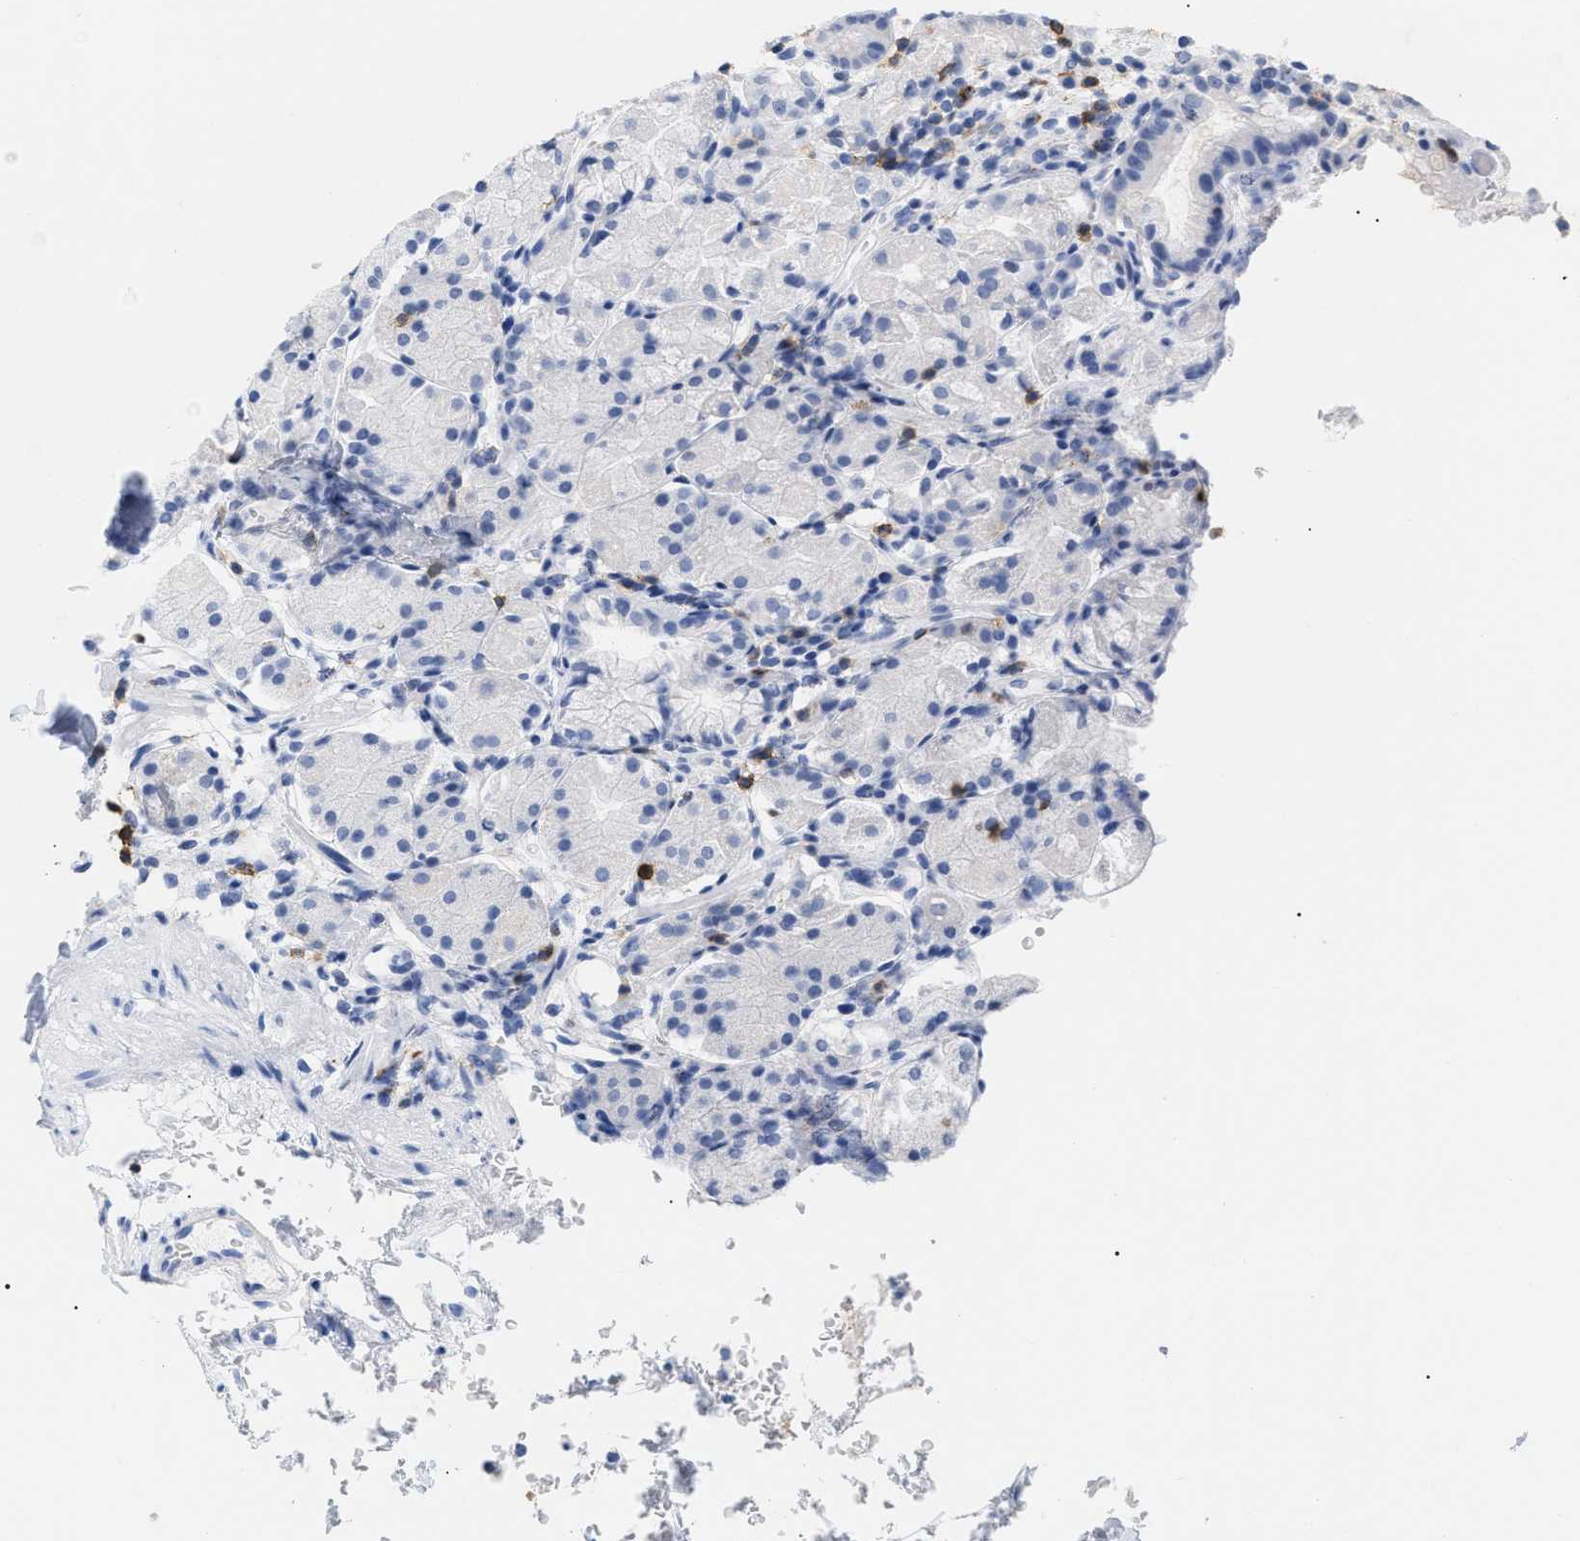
{"staining": {"intensity": "negative", "quantity": "none", "location": "none"}, "tissue": "stomach", "cell_type": "Glandular cells", "image_type": "normal", "snomed": [{"axis": "morphology", "description": "Normal tissue, NOS"}, {"axis": "topography", "description": "Stomach"}, {"axis": "topography", "description": "Stomach, lower"}], "caption": "Histopathology image shows no significant protein positivity in glandular cells of benign stomach. (Stains: DAB immunohistochemistry (IHC) with hematoxylin counter stain, Microscopy: brightfield microscopy at high magnification).", "gene": "CD5", "patient": {"sex": "female", "age": 75}}